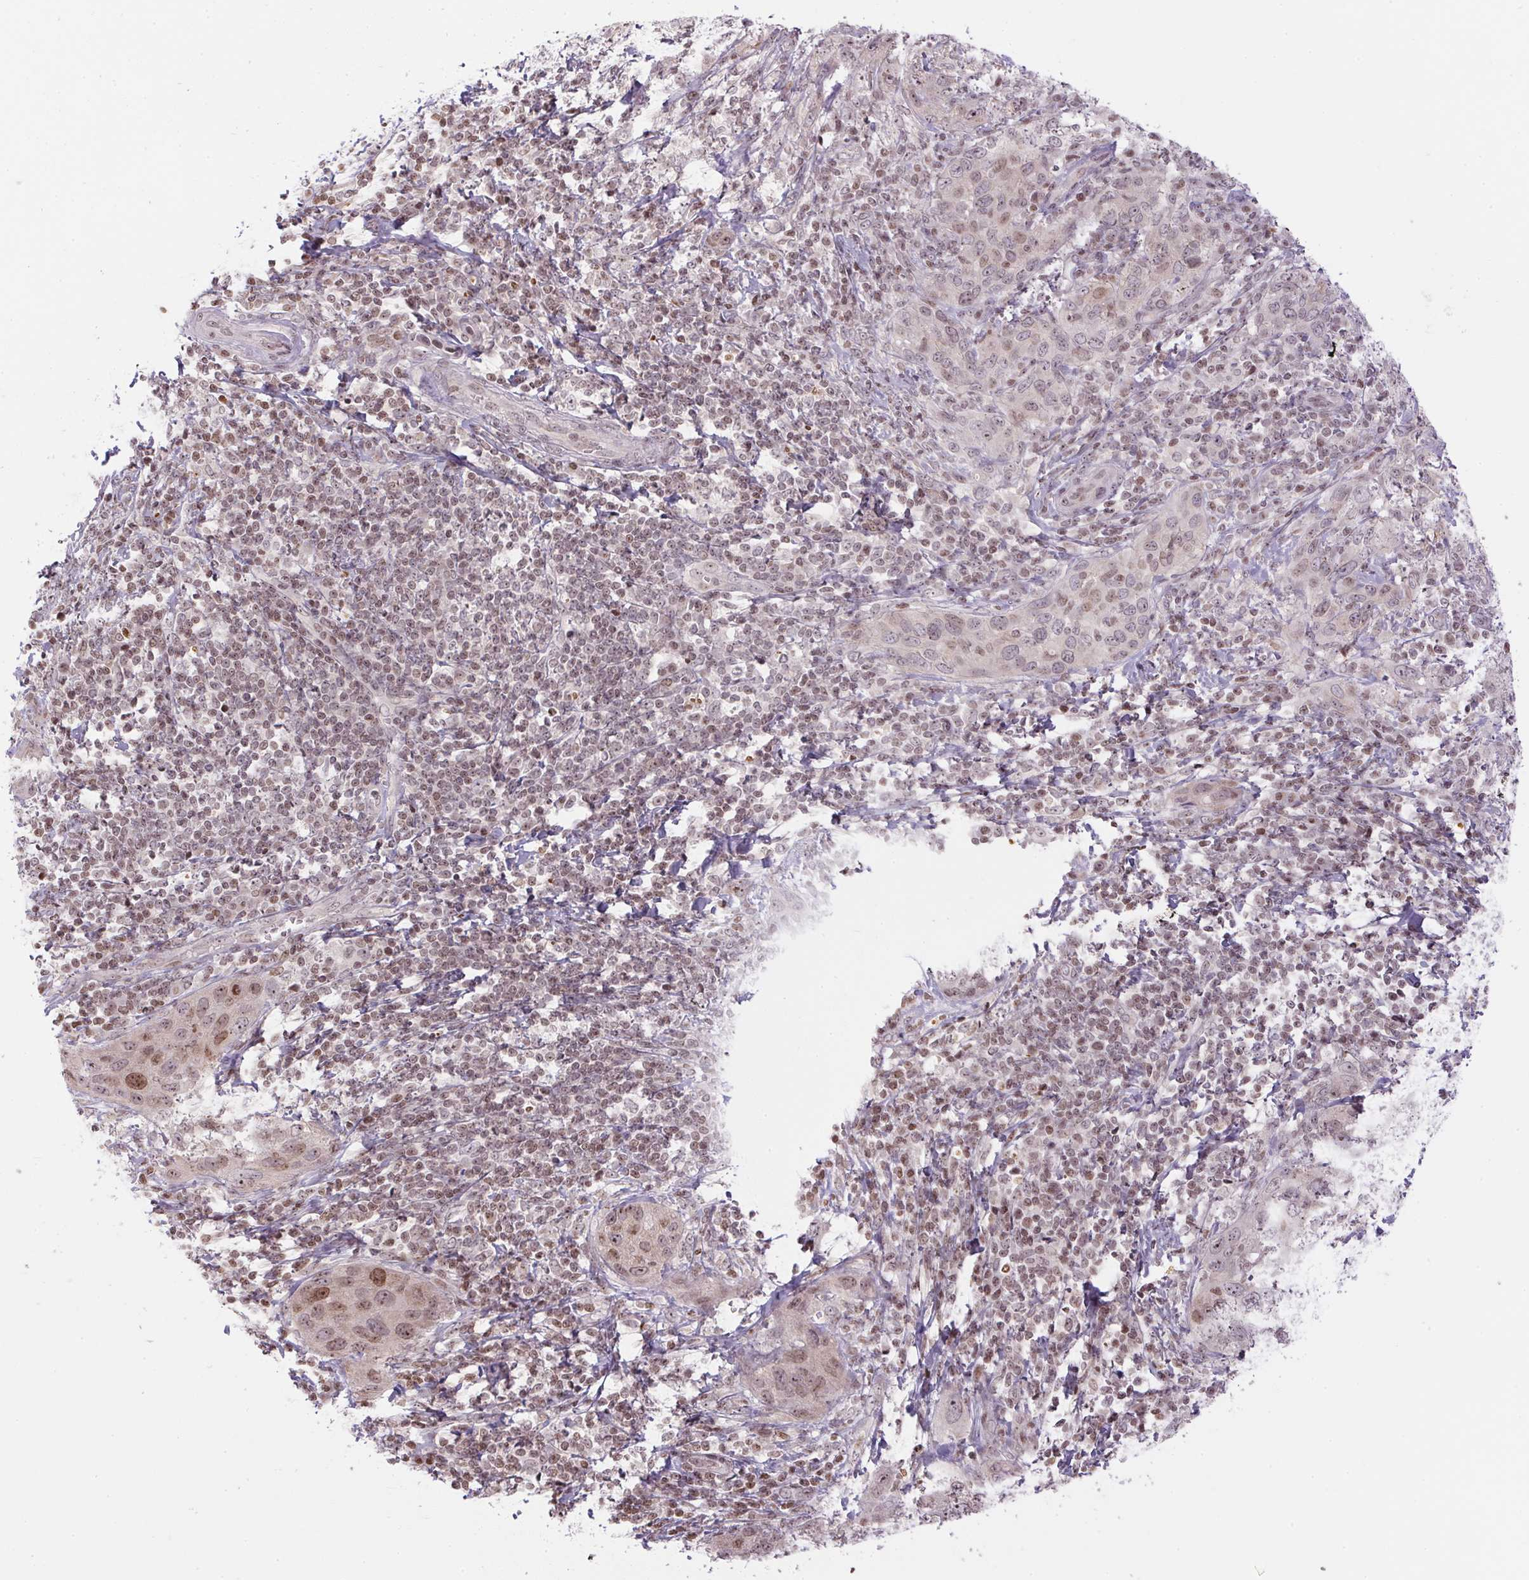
{"staining": {"intensity": "weak", "quantity": ">75%", "location": "nuclear"}, "tissue": "cervical cancer", "cell_type": "Tumor cells", "image_type": "cancer", "snomed": [{"axis": "morphology", "description": "Normal tissue, NOS"}, {"axis": "morphology", "description": "Squamous cell carcinoma, NOS"}, {"axis": "topography", "description": "Cervix"}], "caption": "Weak nuclear expression for a protein is identified in approximately >75% of tumor cells of cervical cancer using IHC.", "gene": "RNF181", "patient": {"sex": "female", "age": 51}}